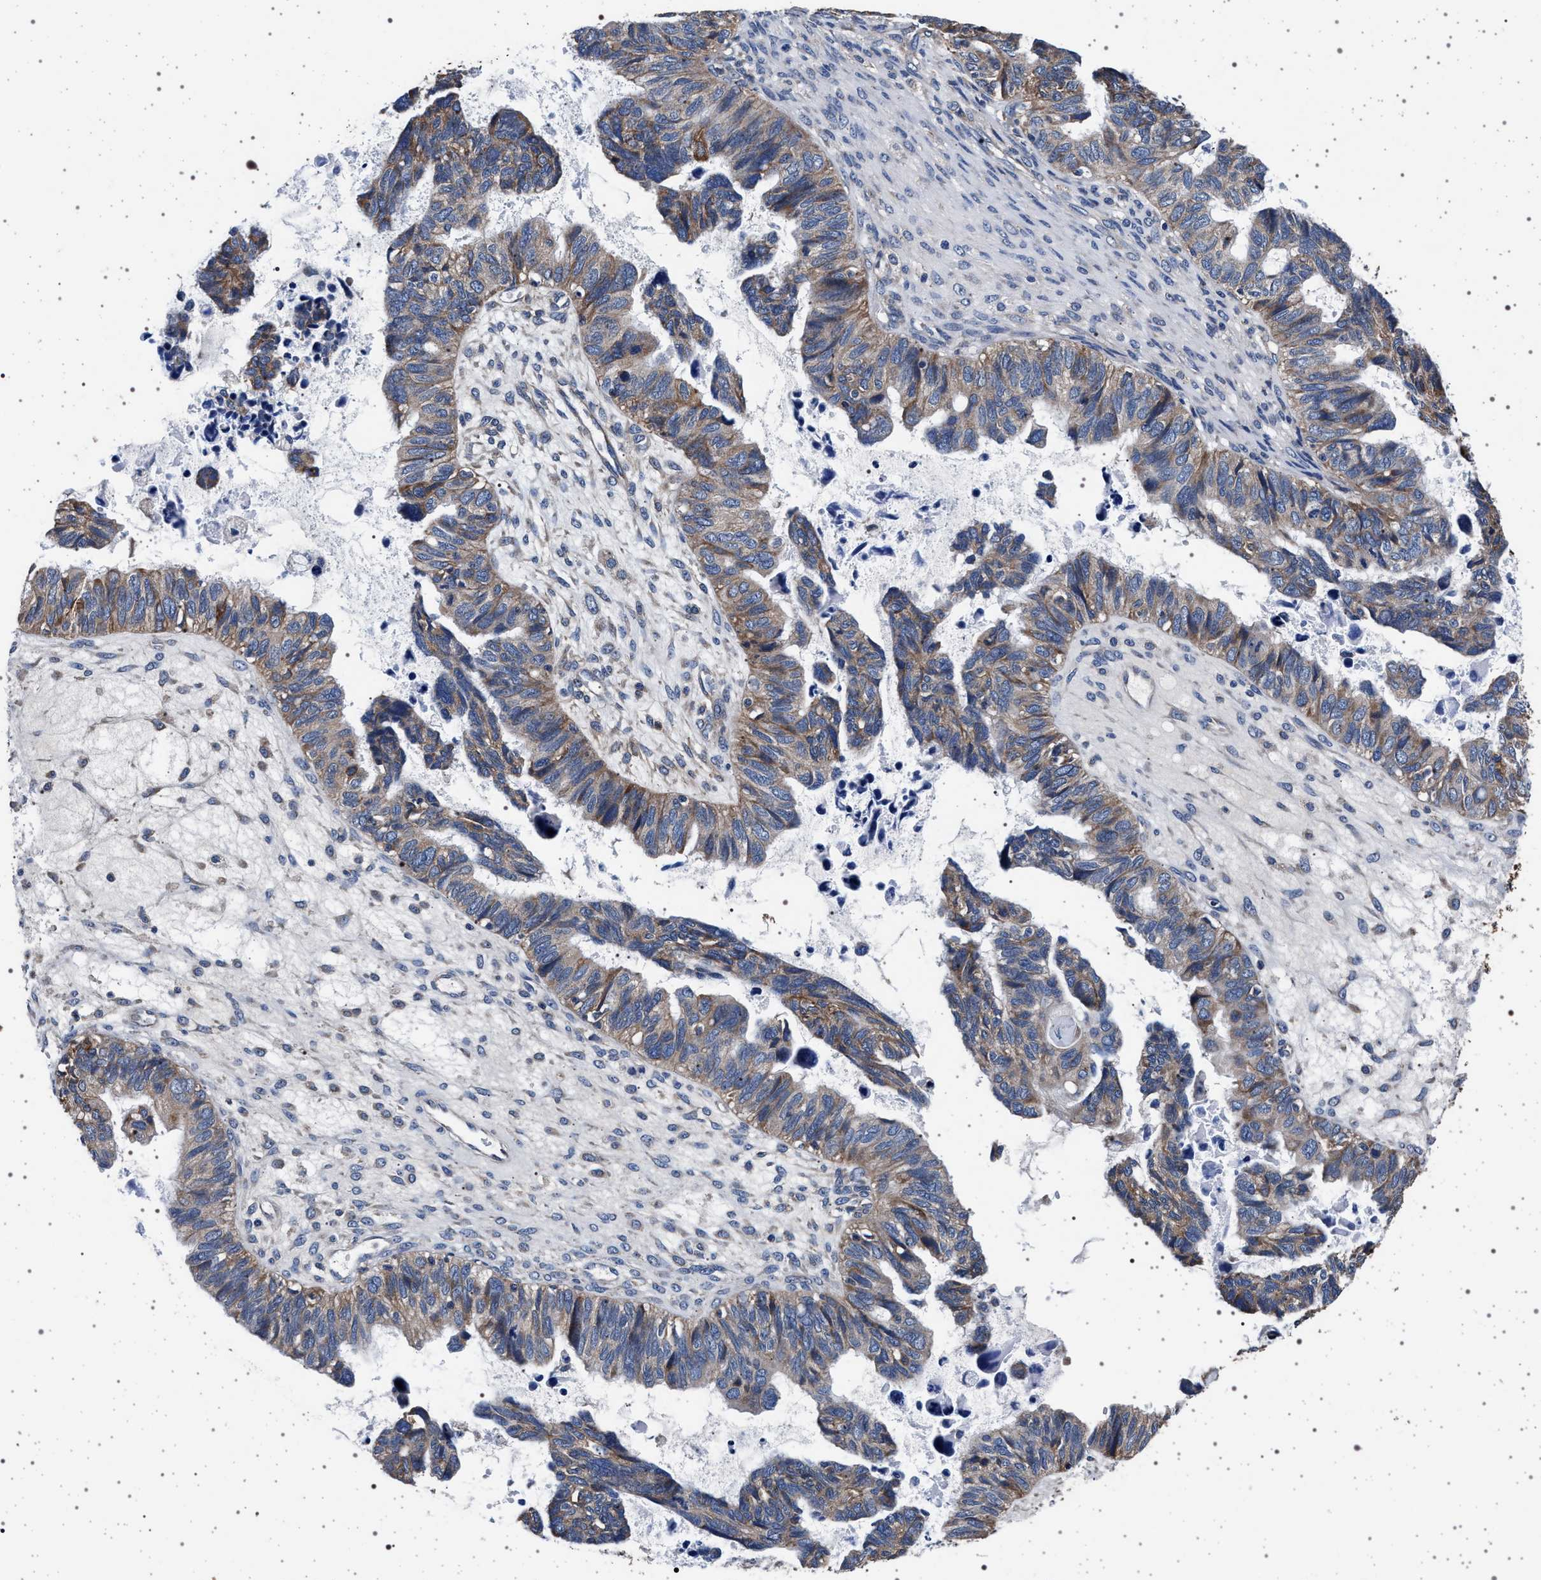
{"staining": {"intensity": "weak", "quantity": "25%-75%", "location": "cytoplasmic/membranous"}, "tissue": "ovarian cancer", "cell_type": "Tumor cells", "image_type": "cancer", "snomed": [{"axis": "morphology", "description": "Cystadenocarcinoma, serous, NOS"}, {"axis": "topography", "description": "Ovary"}], "caption": "Weak cytoplasmic/membranous expression for a protein is seen in approximately 25%-75% of tumor cells of serous cystadenocarcinoma (ovarian) using immunohistochemistry.", "gene": "MAP3K2", "patient": {"sex": "female", "age": 79}}